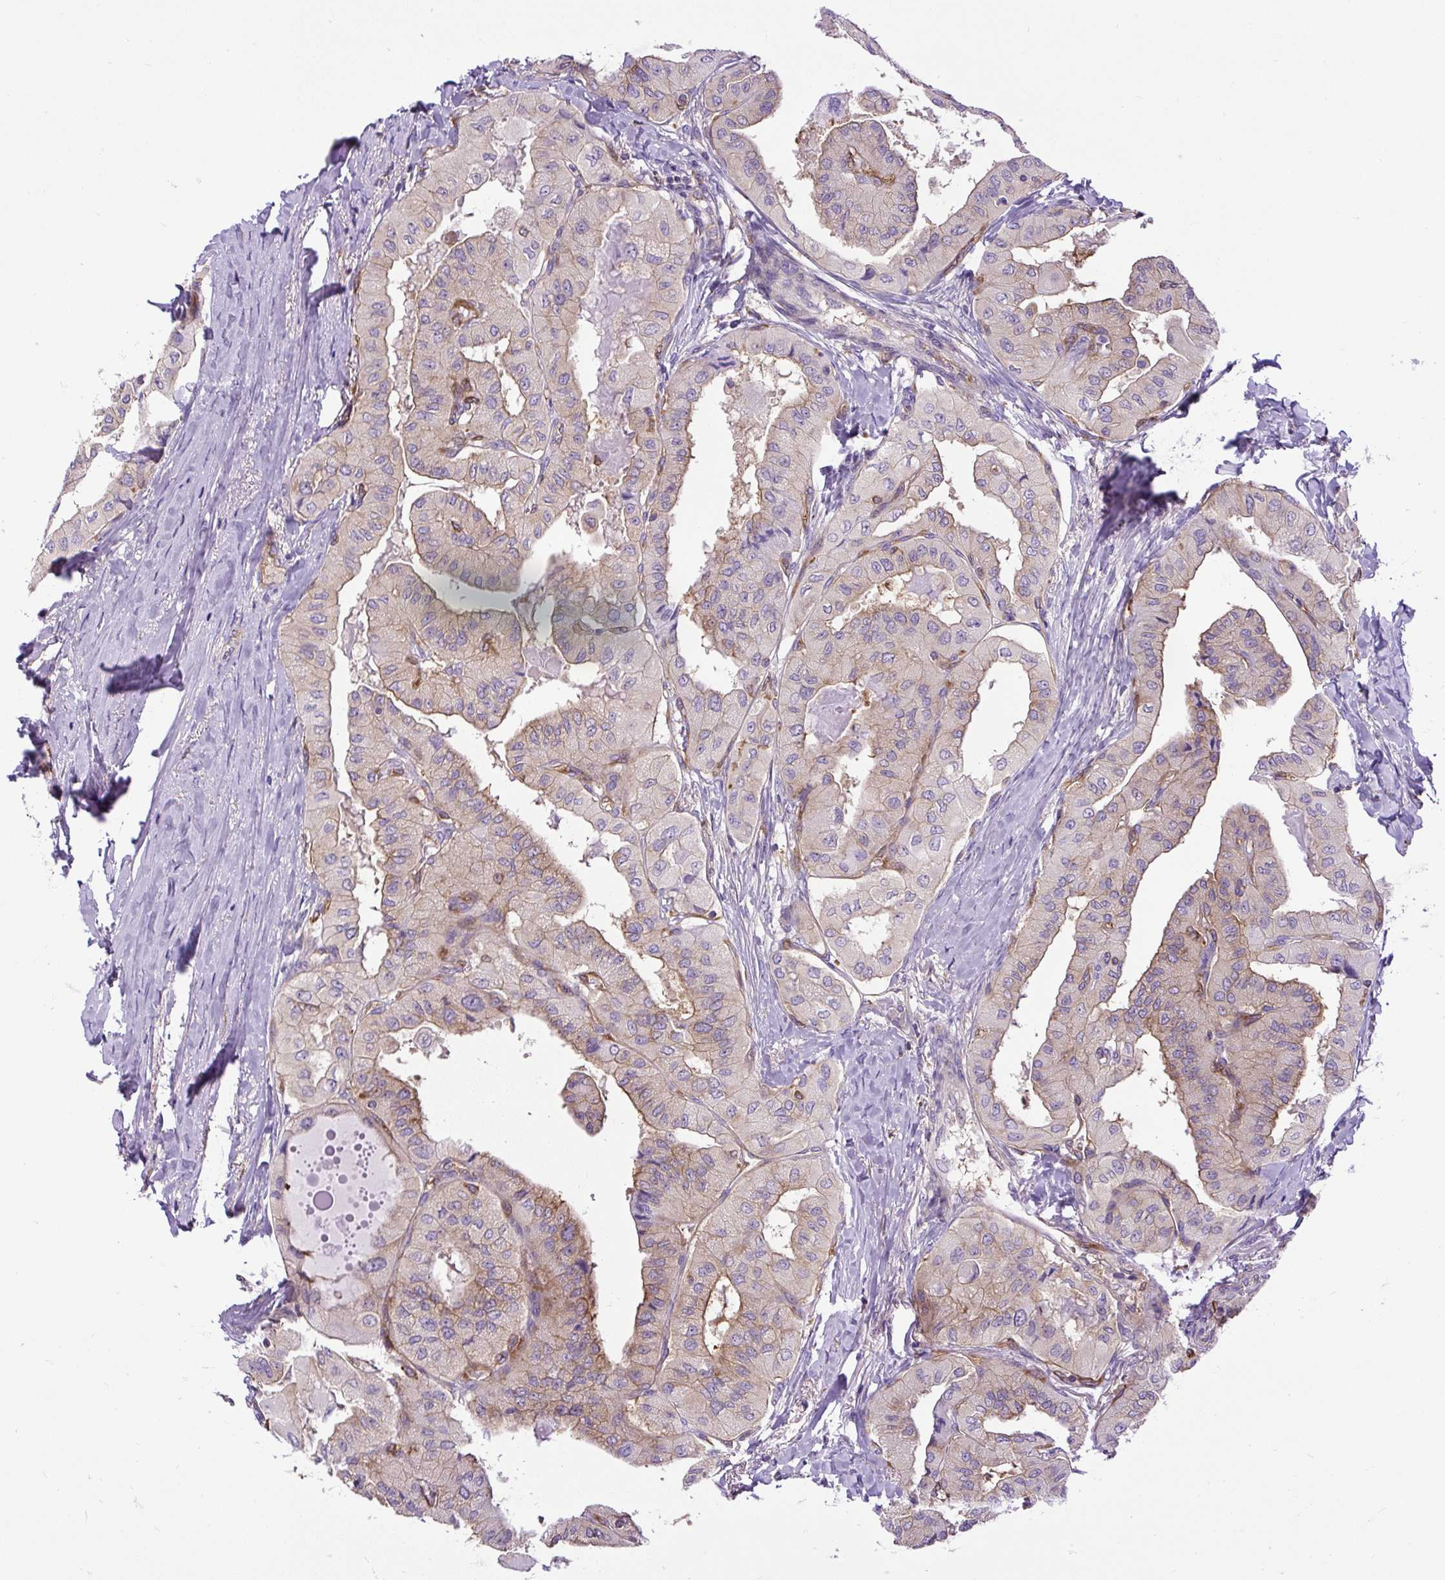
{"staining": {"intensity": "weak", "quantity": ">75%", "location": "cytoplasmic/membranous"}, "tissue": "thyroid cancer", "cell_type": "Tumor cells", "image_type": "cancer", "snomed": [{"axis": "morphology", "description": "Normal tissue, NOS"}, {"axis": "morphology", "description": "Papillary adenocarcinoma, NOS"}, {"axis": "topography", "description": "Thyroid gland"}], "caption": "Protein staining by immunohistochemistry (IHC) reveals weak cytoplasmic/membranous positivity in about >75% of tumor cells in thyroid cancer (papillary adenocarcinoma). (Stains: DAB (3,3'-diaminobenzidine) in brown, nuclei in blue, Microscopy: brightfield microscopy at high magnification).", "gene": "MAP1S", "patient": {"sex": "female", "age": 59}}